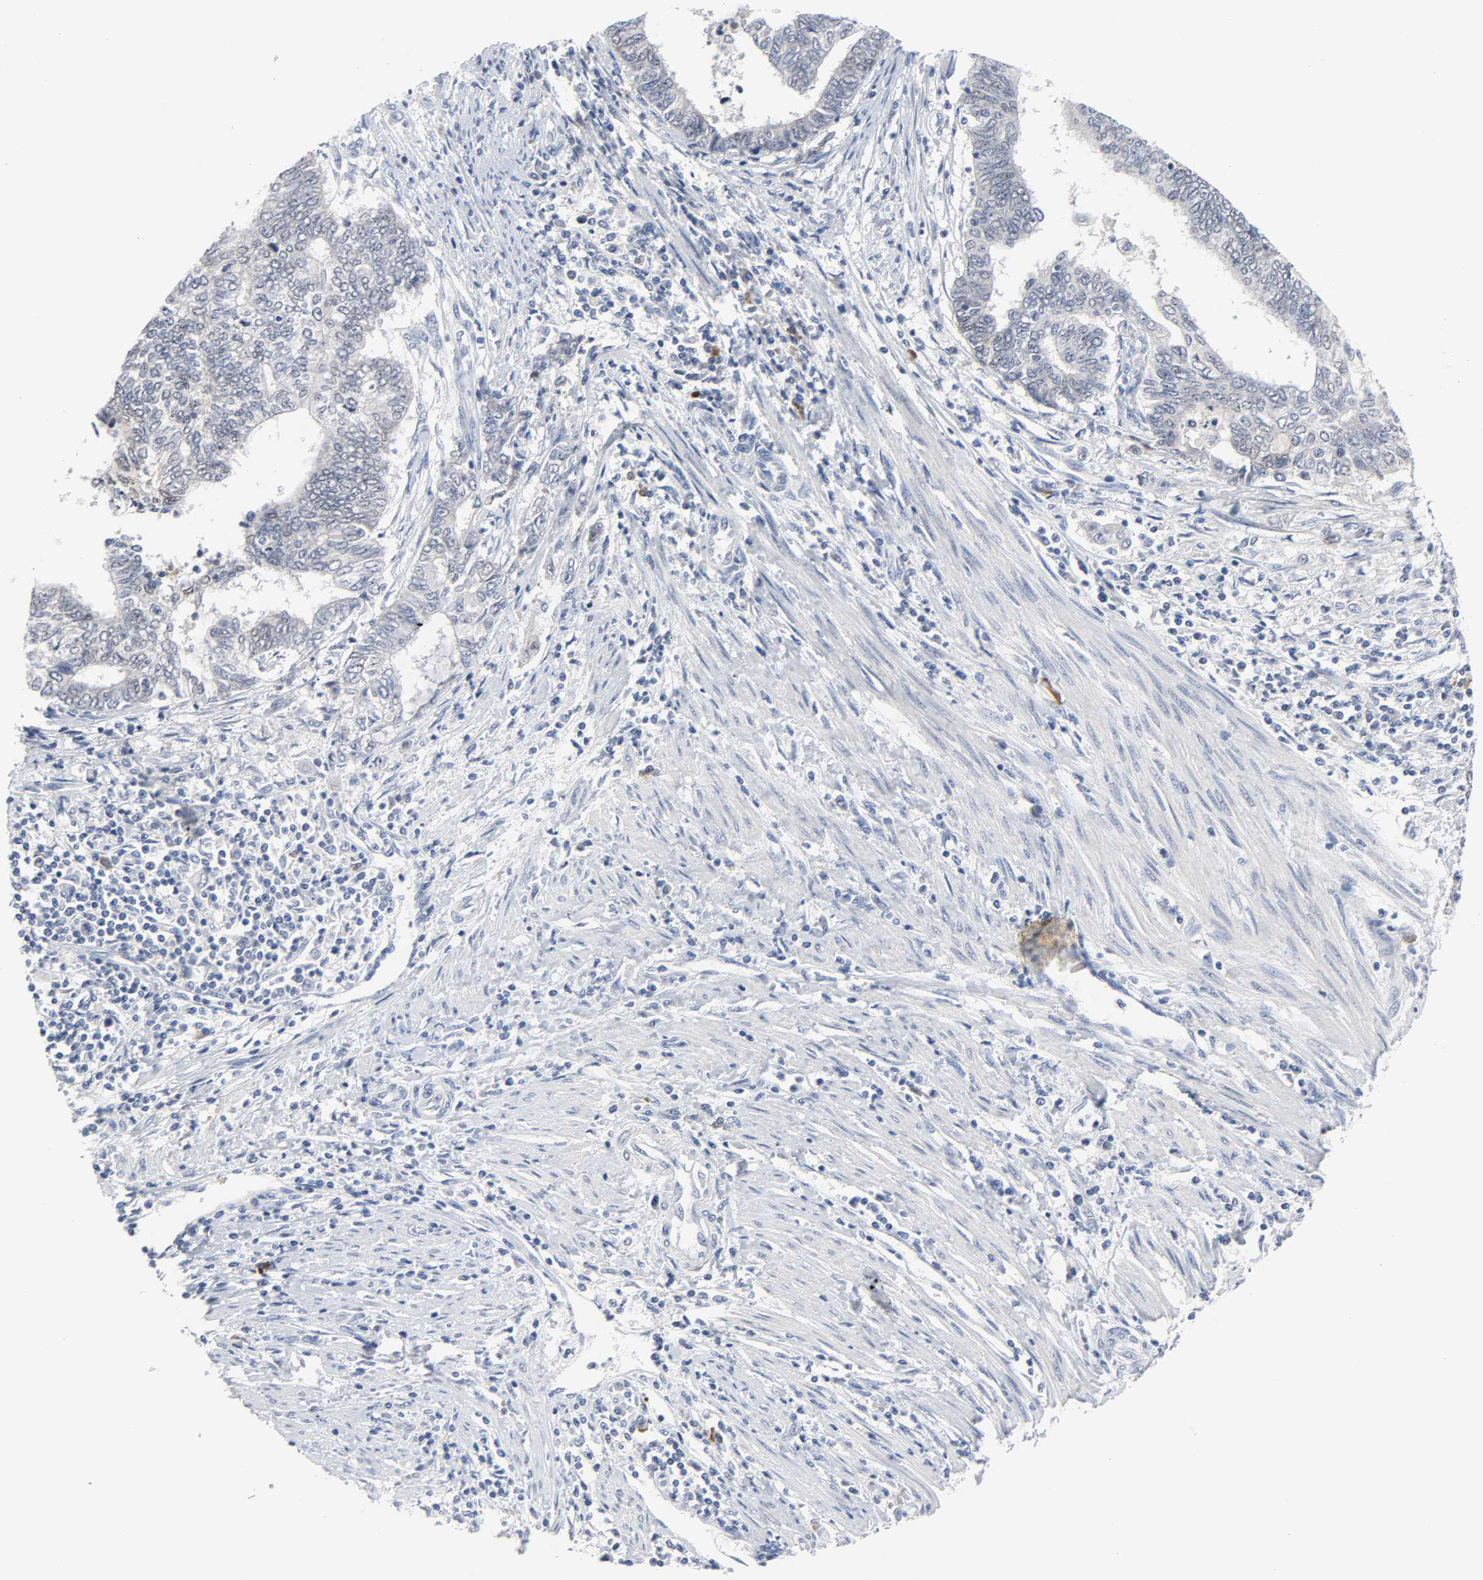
{"staining": {"intensity": "negative", "quantity": "none", "location": "none"}, "tissue": "endometrial cancer", "cell_type": "Tumor cells", "image_type": "cancer", "snomed": [{"axis": "morphology", "description": "Adenocarcinoma, NOS"}, {"axis": "topography", "description": "Uterus"}, {"axis": "topography", "description": "Endometrium"}], "caption": "Tumor cells show no significant protein positivity in endometrial cancer.", "gene": "WEE1", "patient": {"sex": "female", "age": 70}}